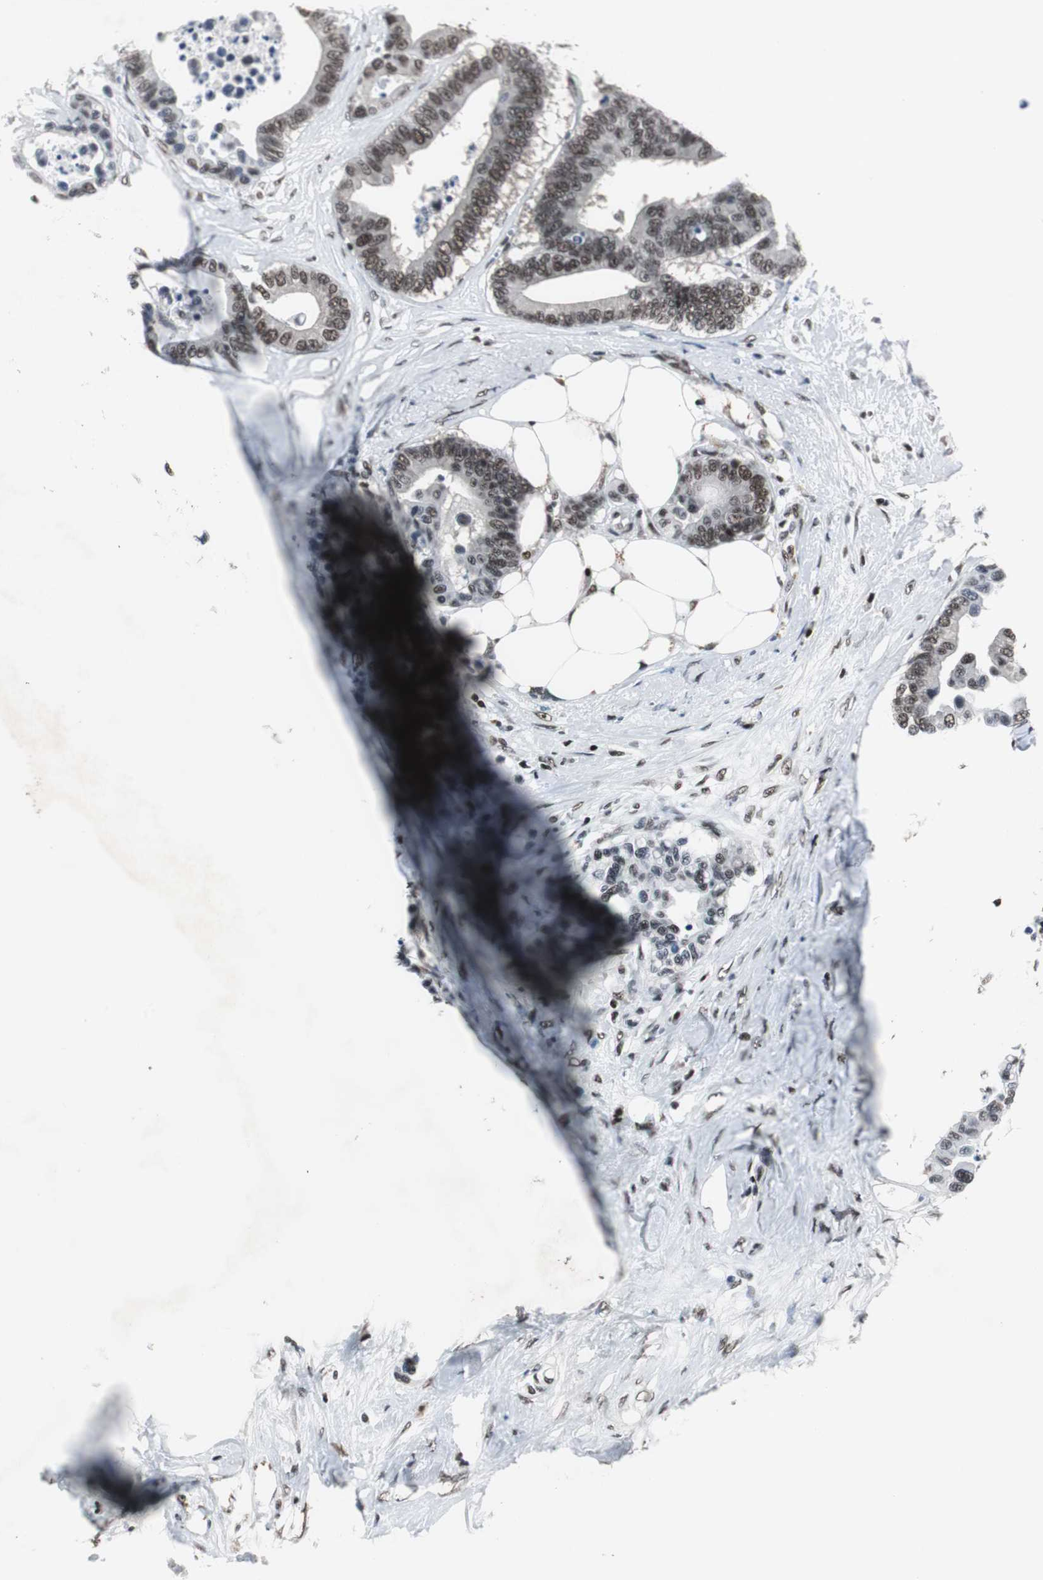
{"staining": {"intensity": "moderate", "quantity": ">75%", "location": "nuclear"}, "tissue": "colorectal cancer", "cell_type": "Tumor cells", "image_type": "cancer", "snomed": [{"axis": "morphology", "description": "Adenocarcinoma, NOS"}, {"axis": "topography", "description": "Colon"}], "caption": "The image demonstrates staining of colorectal cancer (adenocarcinoma), revealing moderate nuclear protein staining (brown color) within tumor cells.", "gene": "RAD9A", "patient": {"sex": "male", "age": 82}}